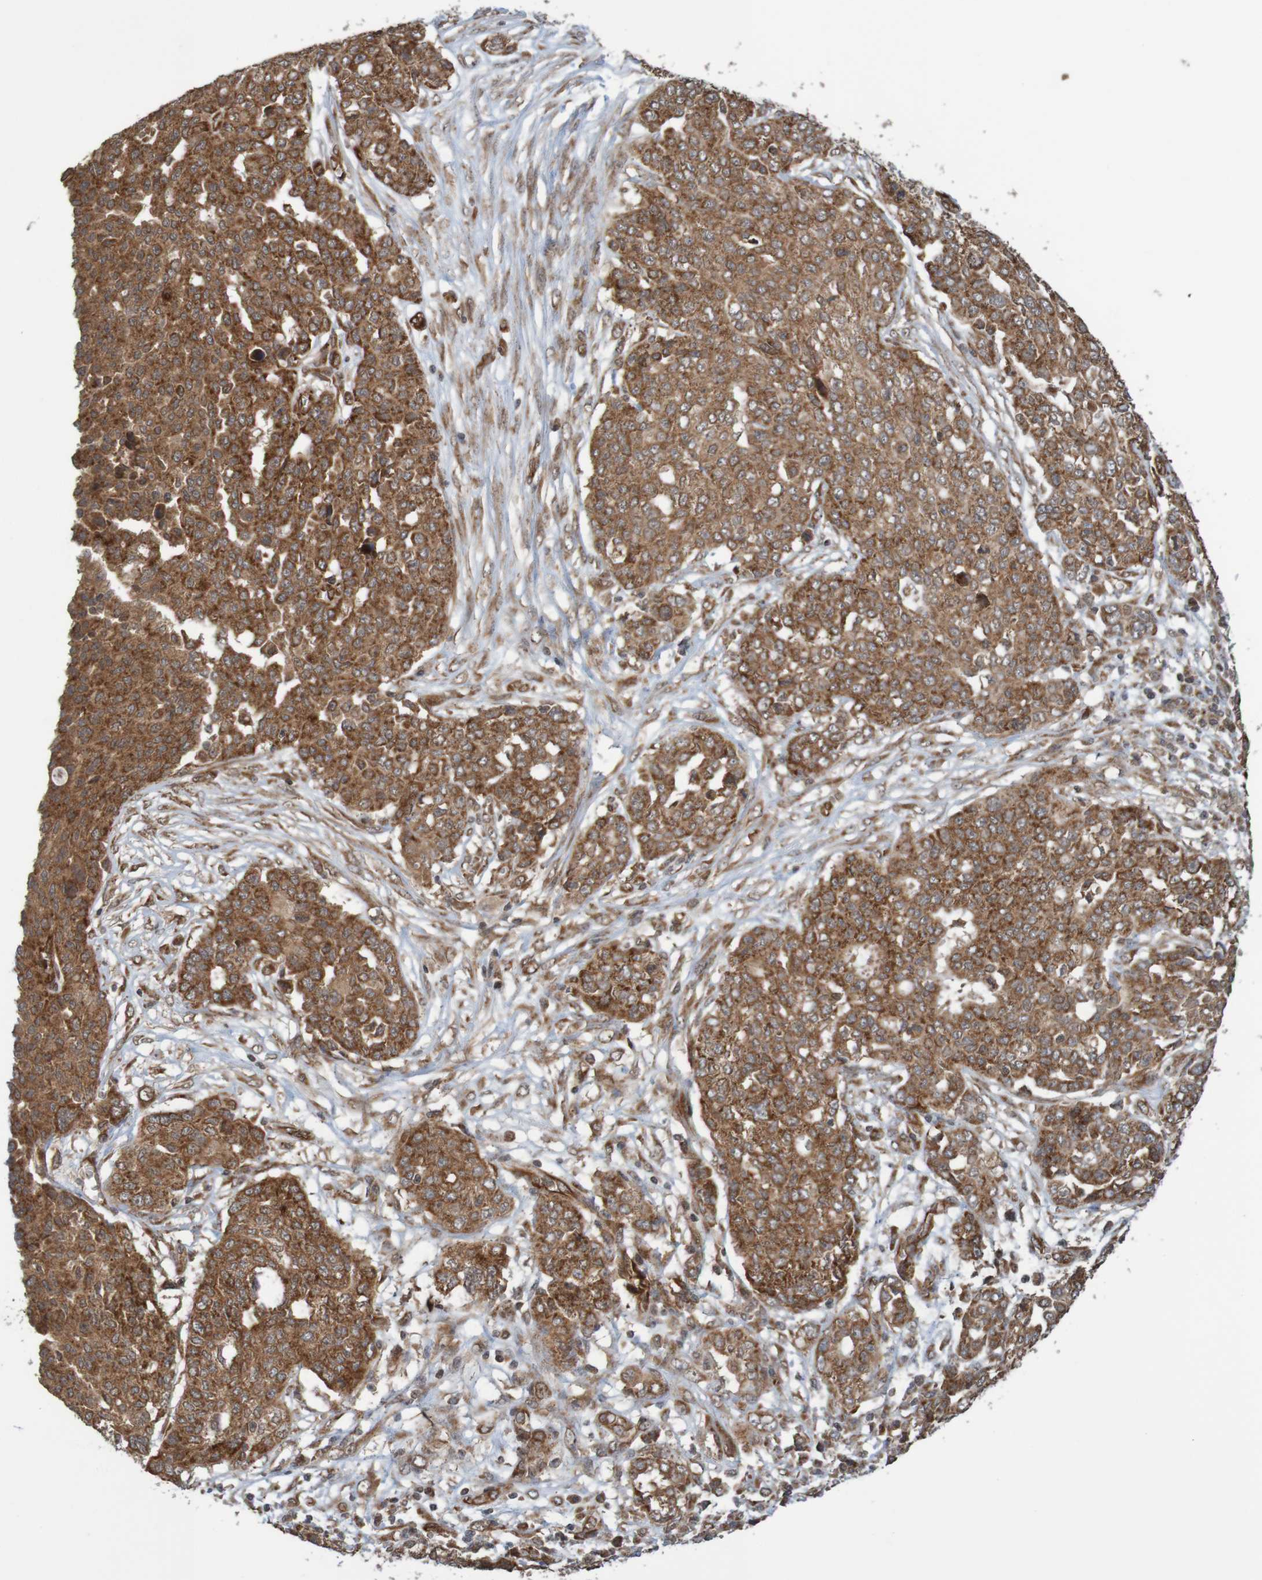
{"staining": {"intensity": "strong", "quantity": ">75%", "location": "cytoplasmic/membranous"}, "tissue": "ovarian cancer", "cell_type": "Tumor cells", "image_type": "cancer", "snomed": [{"axis": "morphology", "description": "Cystadenocarcinoma, serous, NOS"}, {"axis": "topography", "description": "Soft tissue"}, {"axis": "topography", "description": "Ovary"}], "caption": "Ovarian cancer (serous cystadenocarcinoma) tissue reveals strong cytoplasmic/membranous positivity in about >75% of tumor cells (IHC, brightfield microscopy, high magnification).", "gene": "MRPL52", "patient": {"sex": "female", "age": 57}}